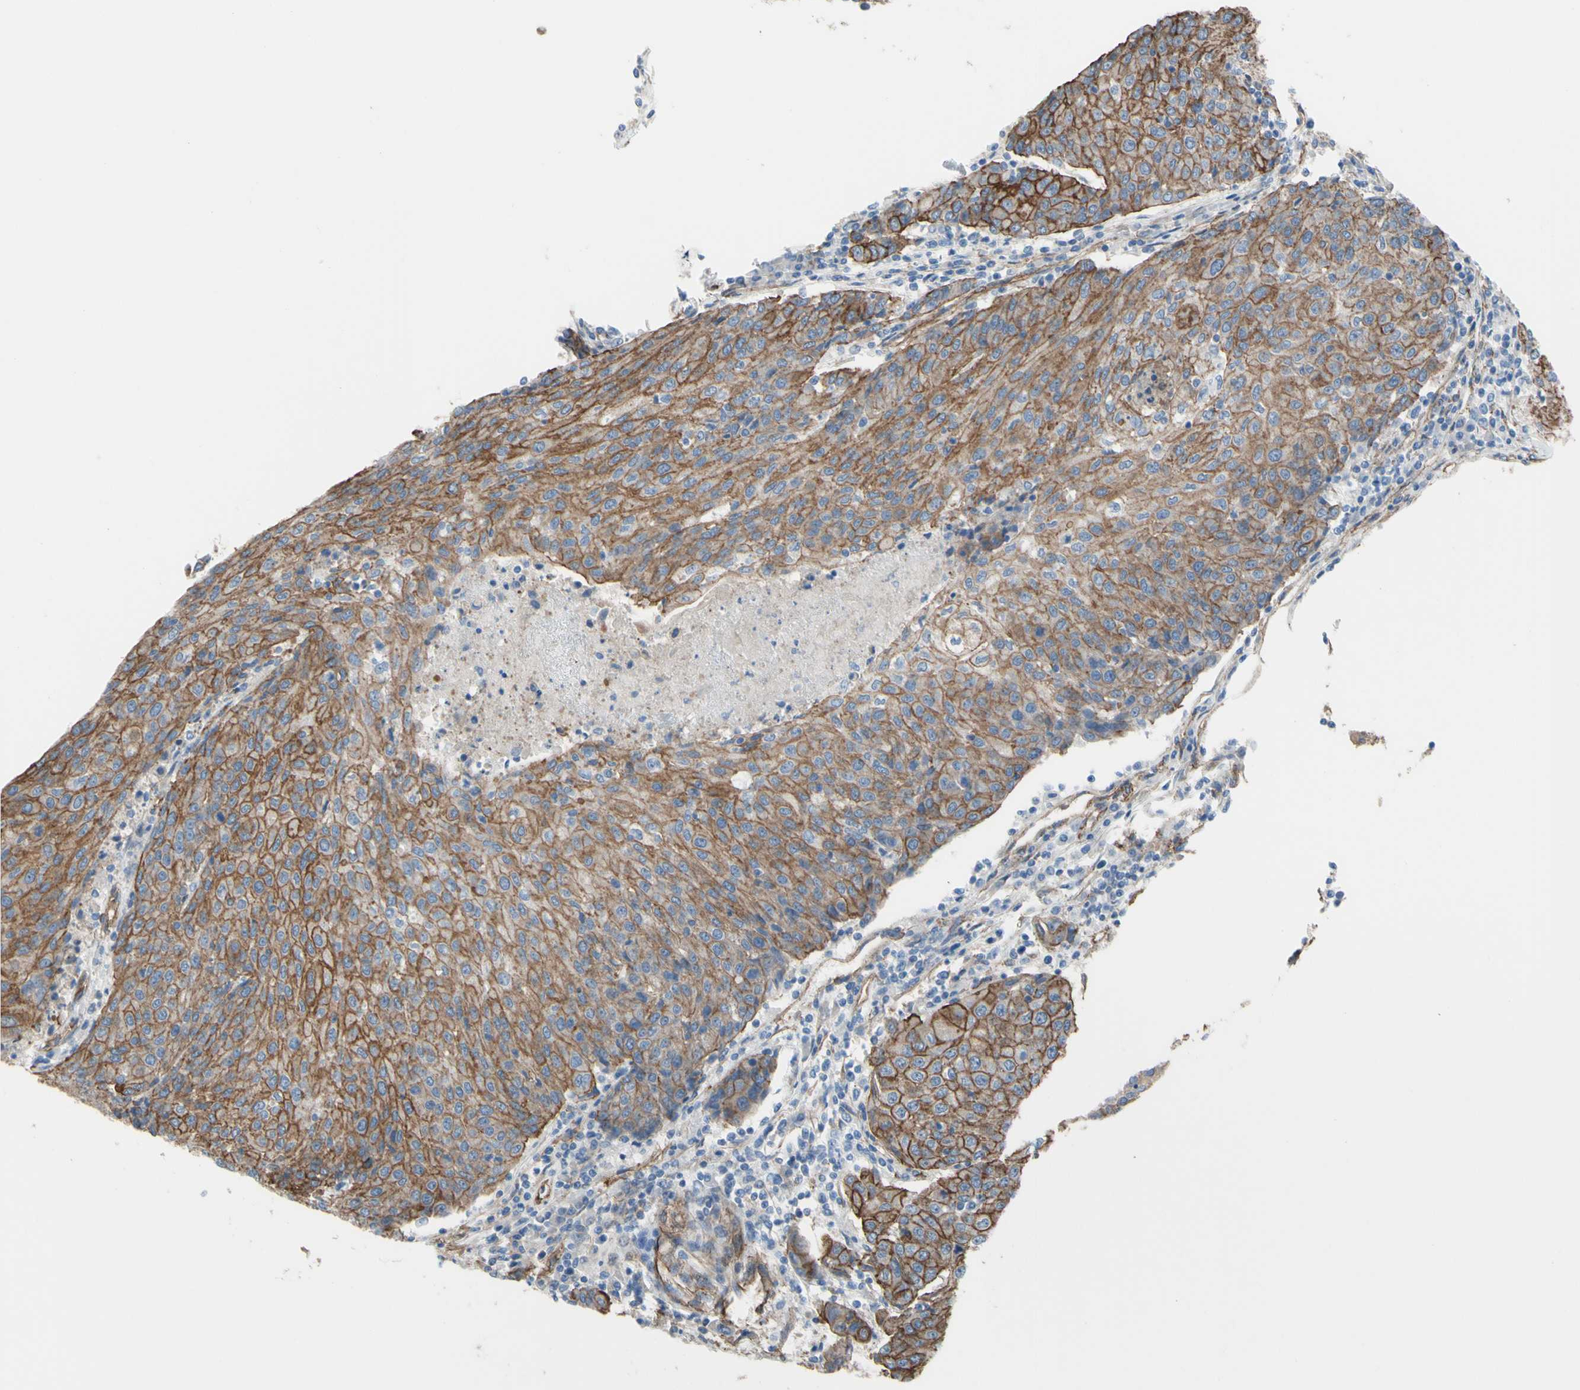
{"staining": {"intensity": "moderate", "quantity": ">75%", "location": "cytoplasmic/membranous"}, "tissue": "urothelial cancer", "cell_type": "Tumor cells", "image_type": "cancer", "snomed": [{"axis": "morphology", "description": "Urothelial carcinoma, High grade"}, {"axis": "topography", "description": "Urinary bladder"}], "caption": "A brown stain highlights moderate cytoplasmic/membranous expression of a protein in human urothelial cancer tumor cells. Using DAB (brown) and hematoxylin (blue) stains, captured at high magnification using brightfield microscopy.", "gene": "TPBG", "patient": {"sex": "female", "age": 85}}